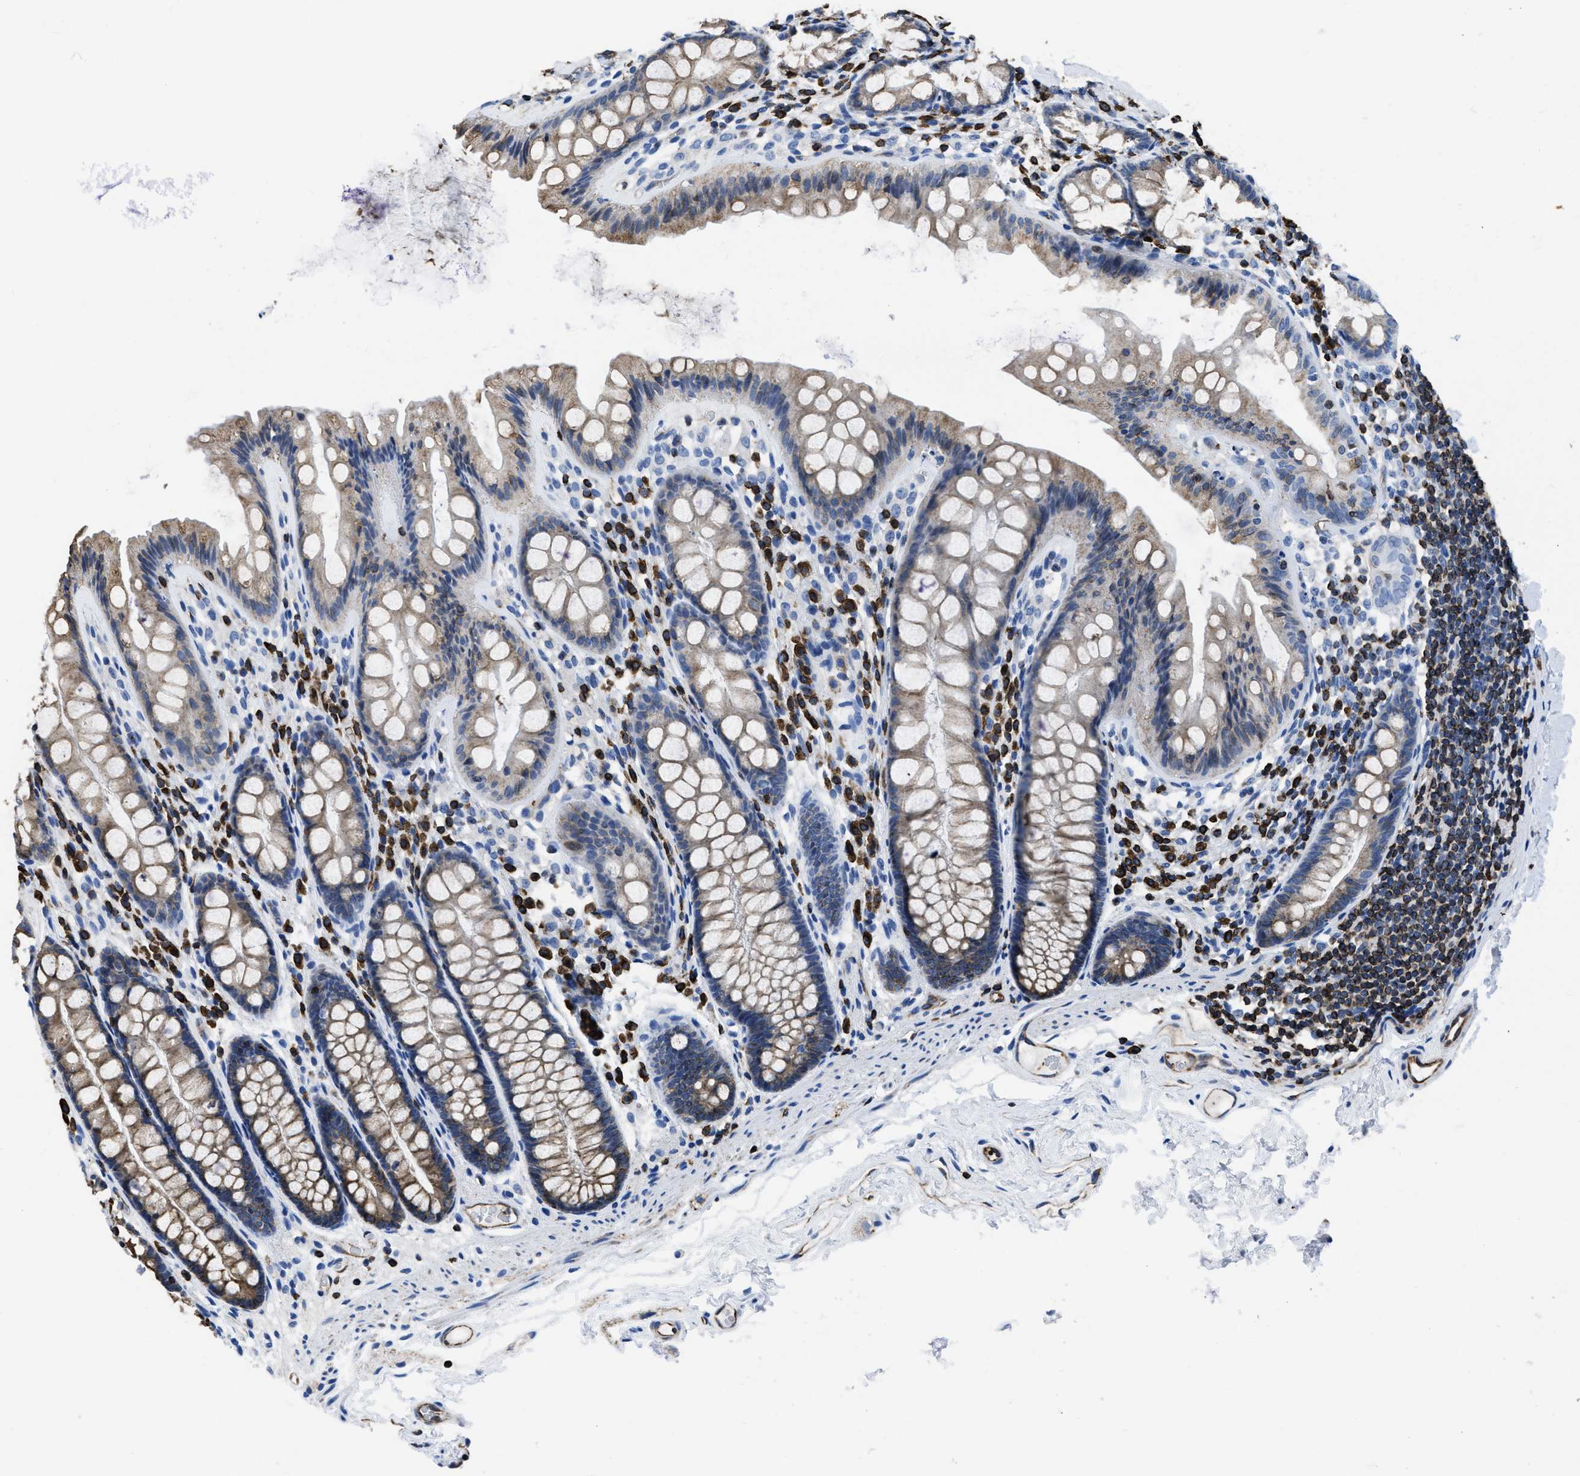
{"staining": {"intensity": "moderate", "quantity": ">75%", "location": "cytoplasmic/membranous"}, "tissue": "colon", "cell_type": "Endothelial cells", "image_type": "normal", "snomed": [{"axis": "morphology", "description": "Normal tissue, NOS"}, {"axis": "topography", "description": "Colon"}], "caption": "Human colon stained with a brown dye demonstrates moderate cytoplasmic/membranous positive staining in about >75% of endothelial cells.", "gene": "ITGA3", "patient": {"sex": "female", "age": 56}}